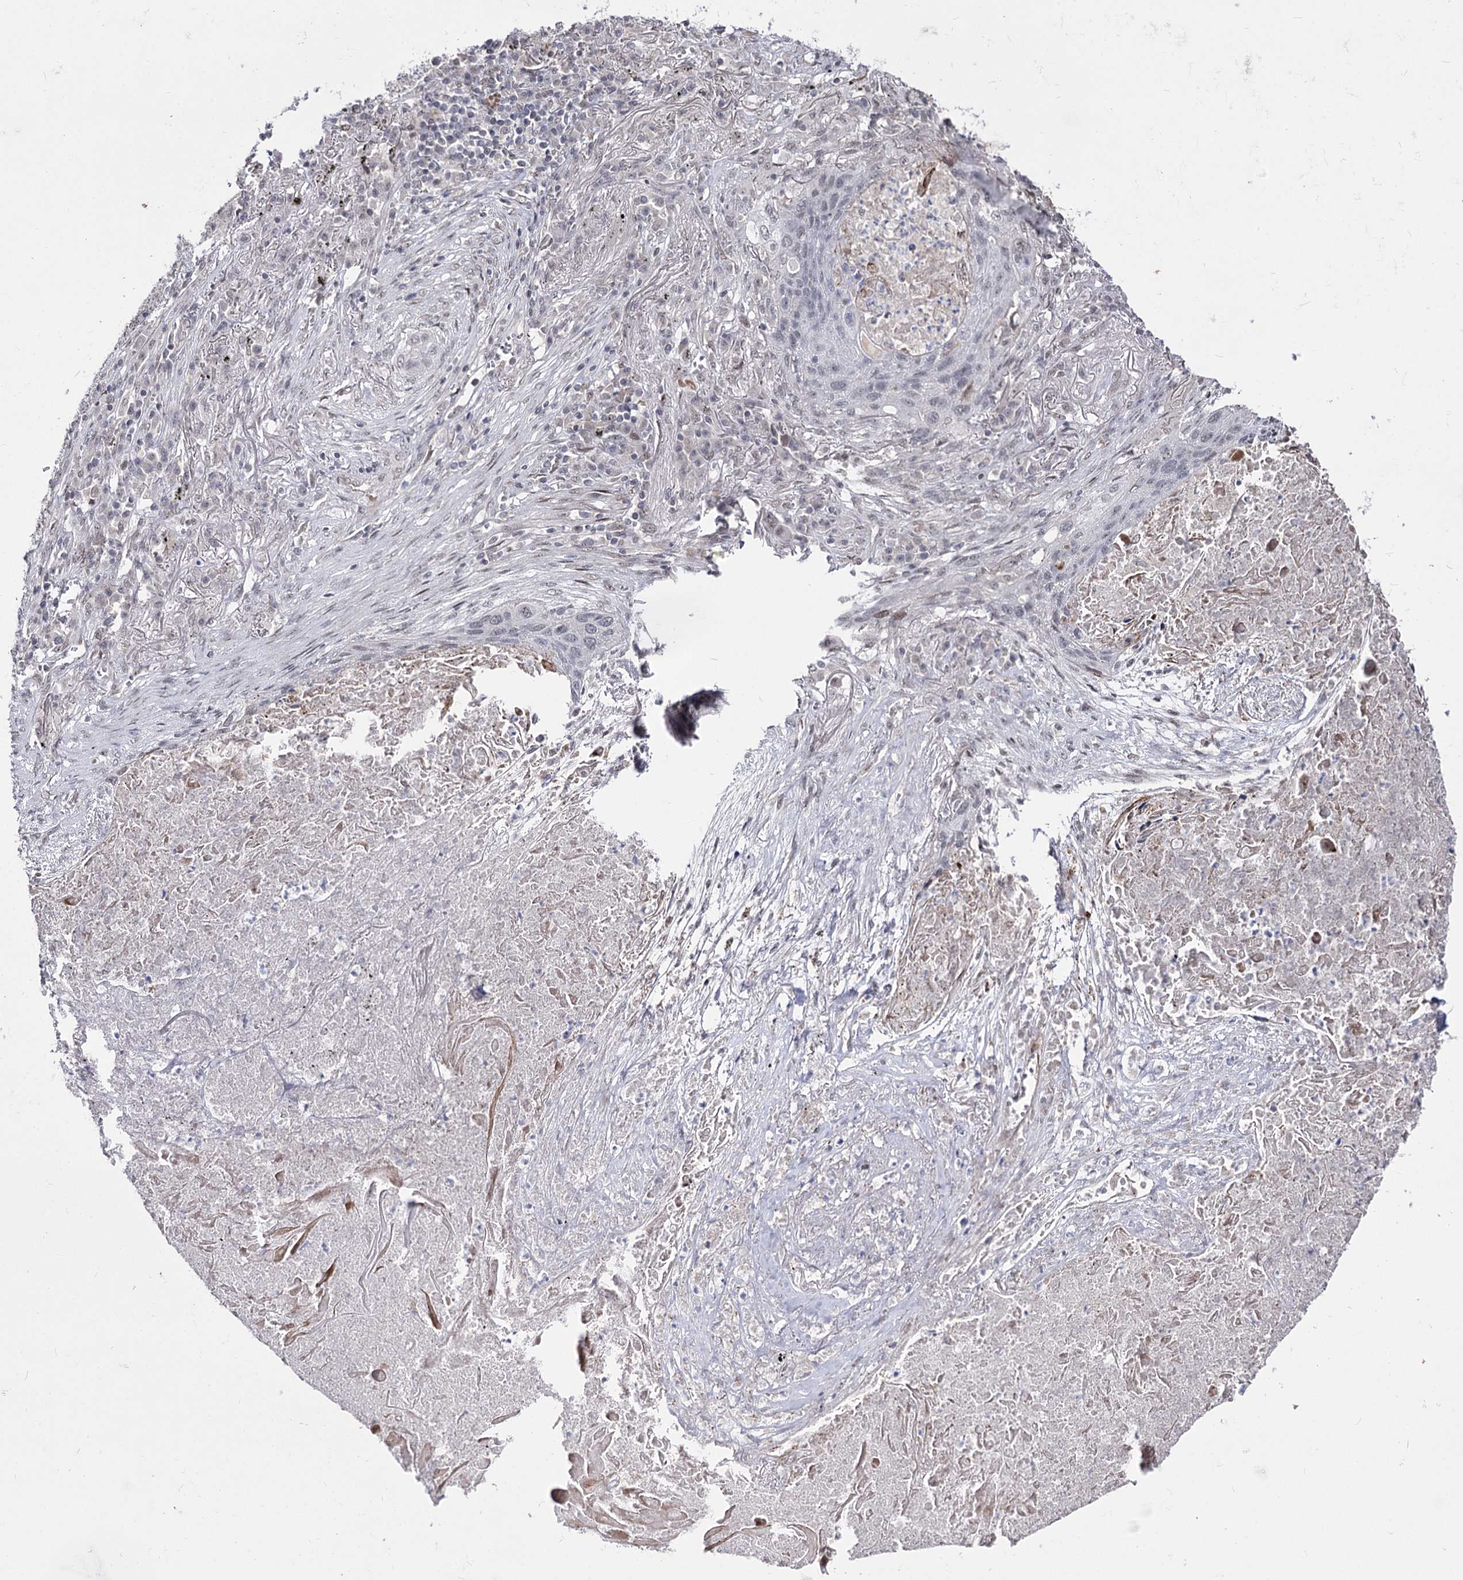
{"staining": {"intensity": "weak", "quantity": "<25%", "location": "nuclear"}, "tissue": "lung cancer", "cell_type": "Tumor cells", "image_type": "cancer", "snomed": [{"axis": "morphology", "description": "Squamous cell carcinoma, NOS"}, {"axis": "topography", "description": "Lung"}], "caption": "IHC of human squamous cell carcinoma (lung) shows no staining in tumor cells.", "gene": "STOX1", "patient": {"sex": "female", "age": 63}}